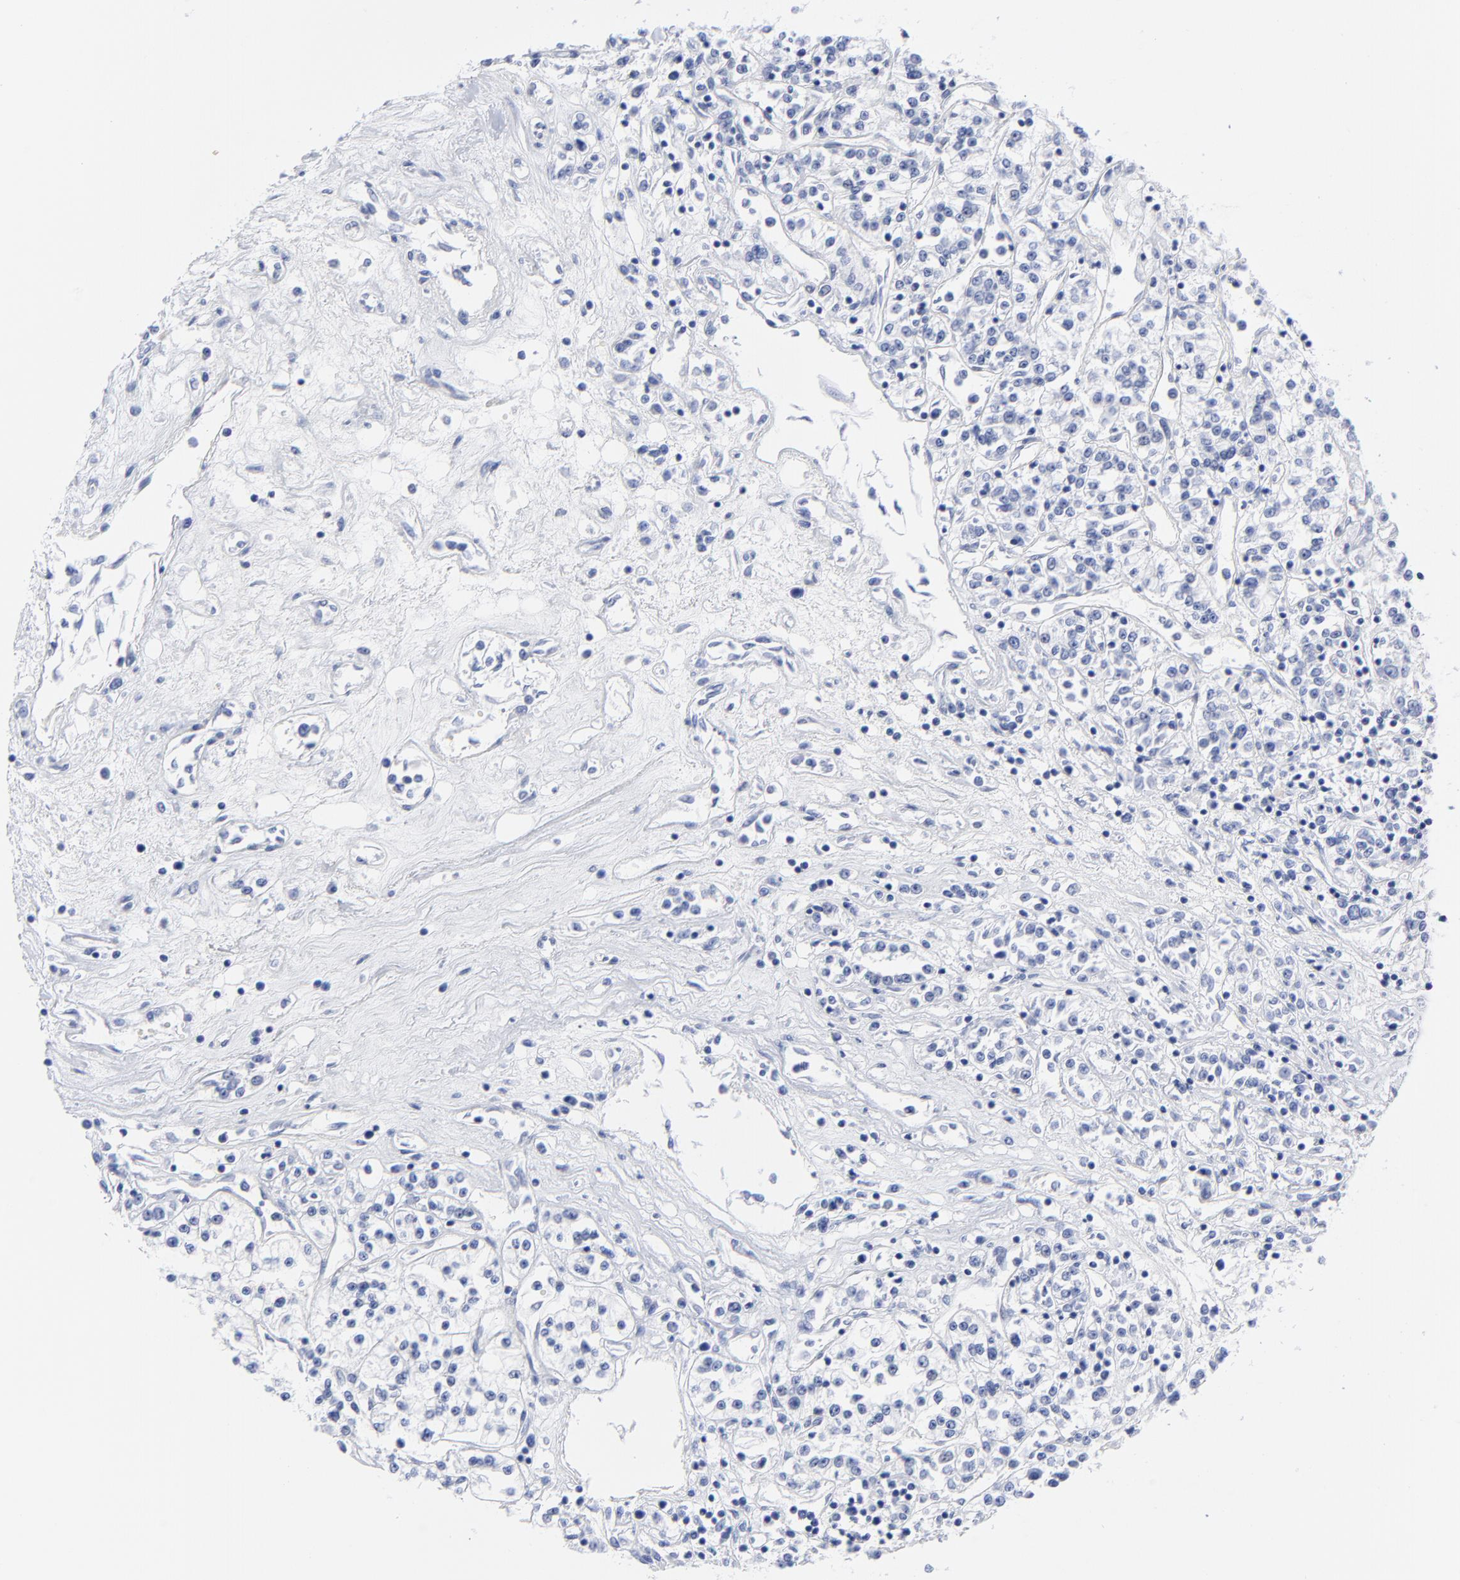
{"staining": {"intensity": "negative", "quantity": "none", "location": "none"}, "tissue": "renal cancer", "cell_type": "Tumor cells", "image_type": "cancer", "snomed": [{"axis": "morphology", "description": "Adenocarcinoma, NOS"}, {"axis": "topography", "description": "Kidney"}], "caption": "The immunohistochemistry (IHC) photomicrograph has no significant positivity in tumor cells of adenocarcinoma (renal) tissue. (DAB immunohistochemistry visualized using brightfield microscopy, high magnification).", "gene": "ACY1", "patient": {"sex": "female", "age": 76}}